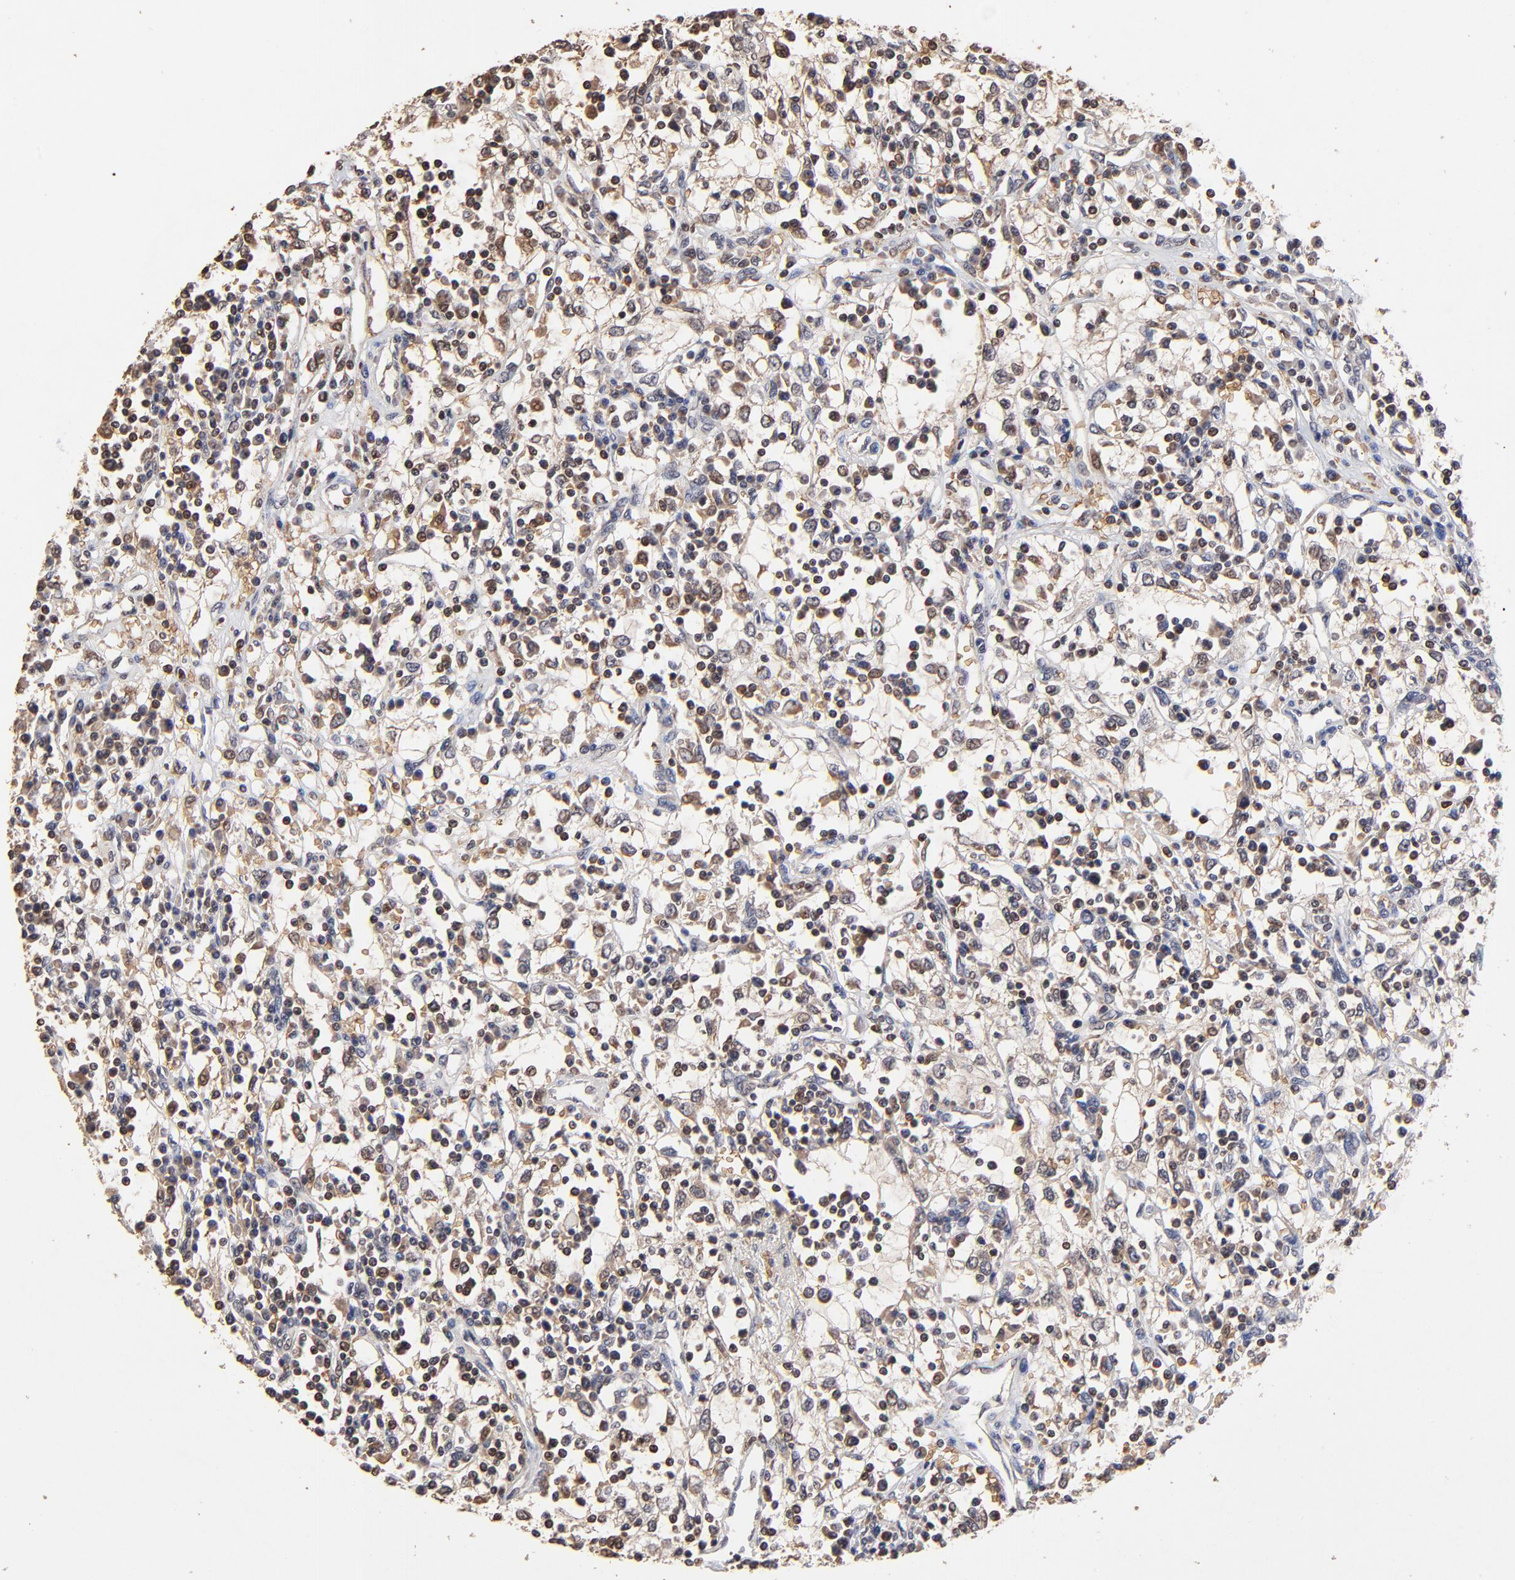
{"staining": {"intensity": "weak", "quantity": "<25%", "location": "cytoplasmic/membranous"}, "tissue": "renal cancer", "cell_type": "Tumor cells", "image_type": "cancer", "snomed": [{"axis": "morphology", "description": "Adenocarcinoma, NOS"}, {"axis": "topography", "description": "Kidney"}], "caption": "The image displays no staining of tumor cells in renal cancer.", "gene": "CASP1", "patient": {"sex": "male", "age": 82}}